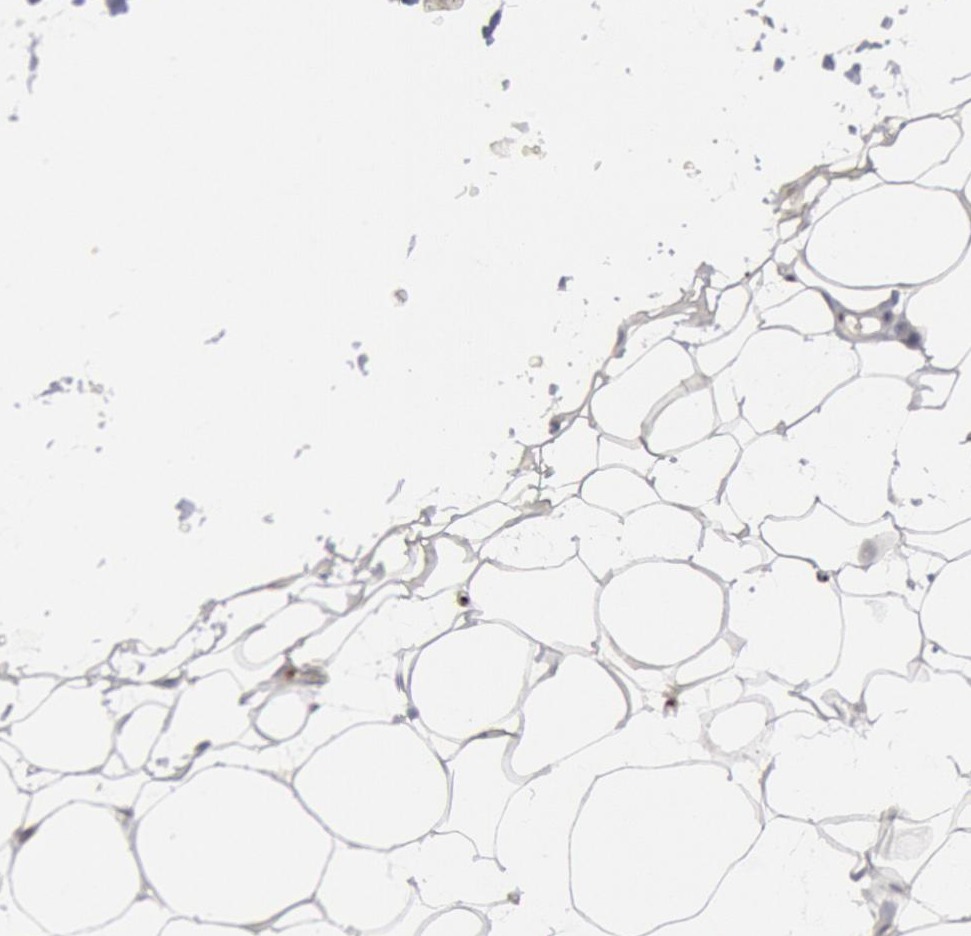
{"staining": {"intensity": "negative", "quantity": "none", "location": "none"}, "tissue": "adipose tissue", "cell_type": "Adipocytes", "image_type": "normal", "snomed": [{"axis": "morphology", "description": "Normal tissue, NOS"}, {"axis": "morphology", "description": "Fibrosis, NOS"}, {"axis": "topography", "description": "Breast"}], "caption": "This is an immunohistochemistry (IHC) micrograph of benign adipose tissue. There is no positivity in adipocytes.", "gene": "FOXO1", "patient": {"sex": "female", "age": 24}}